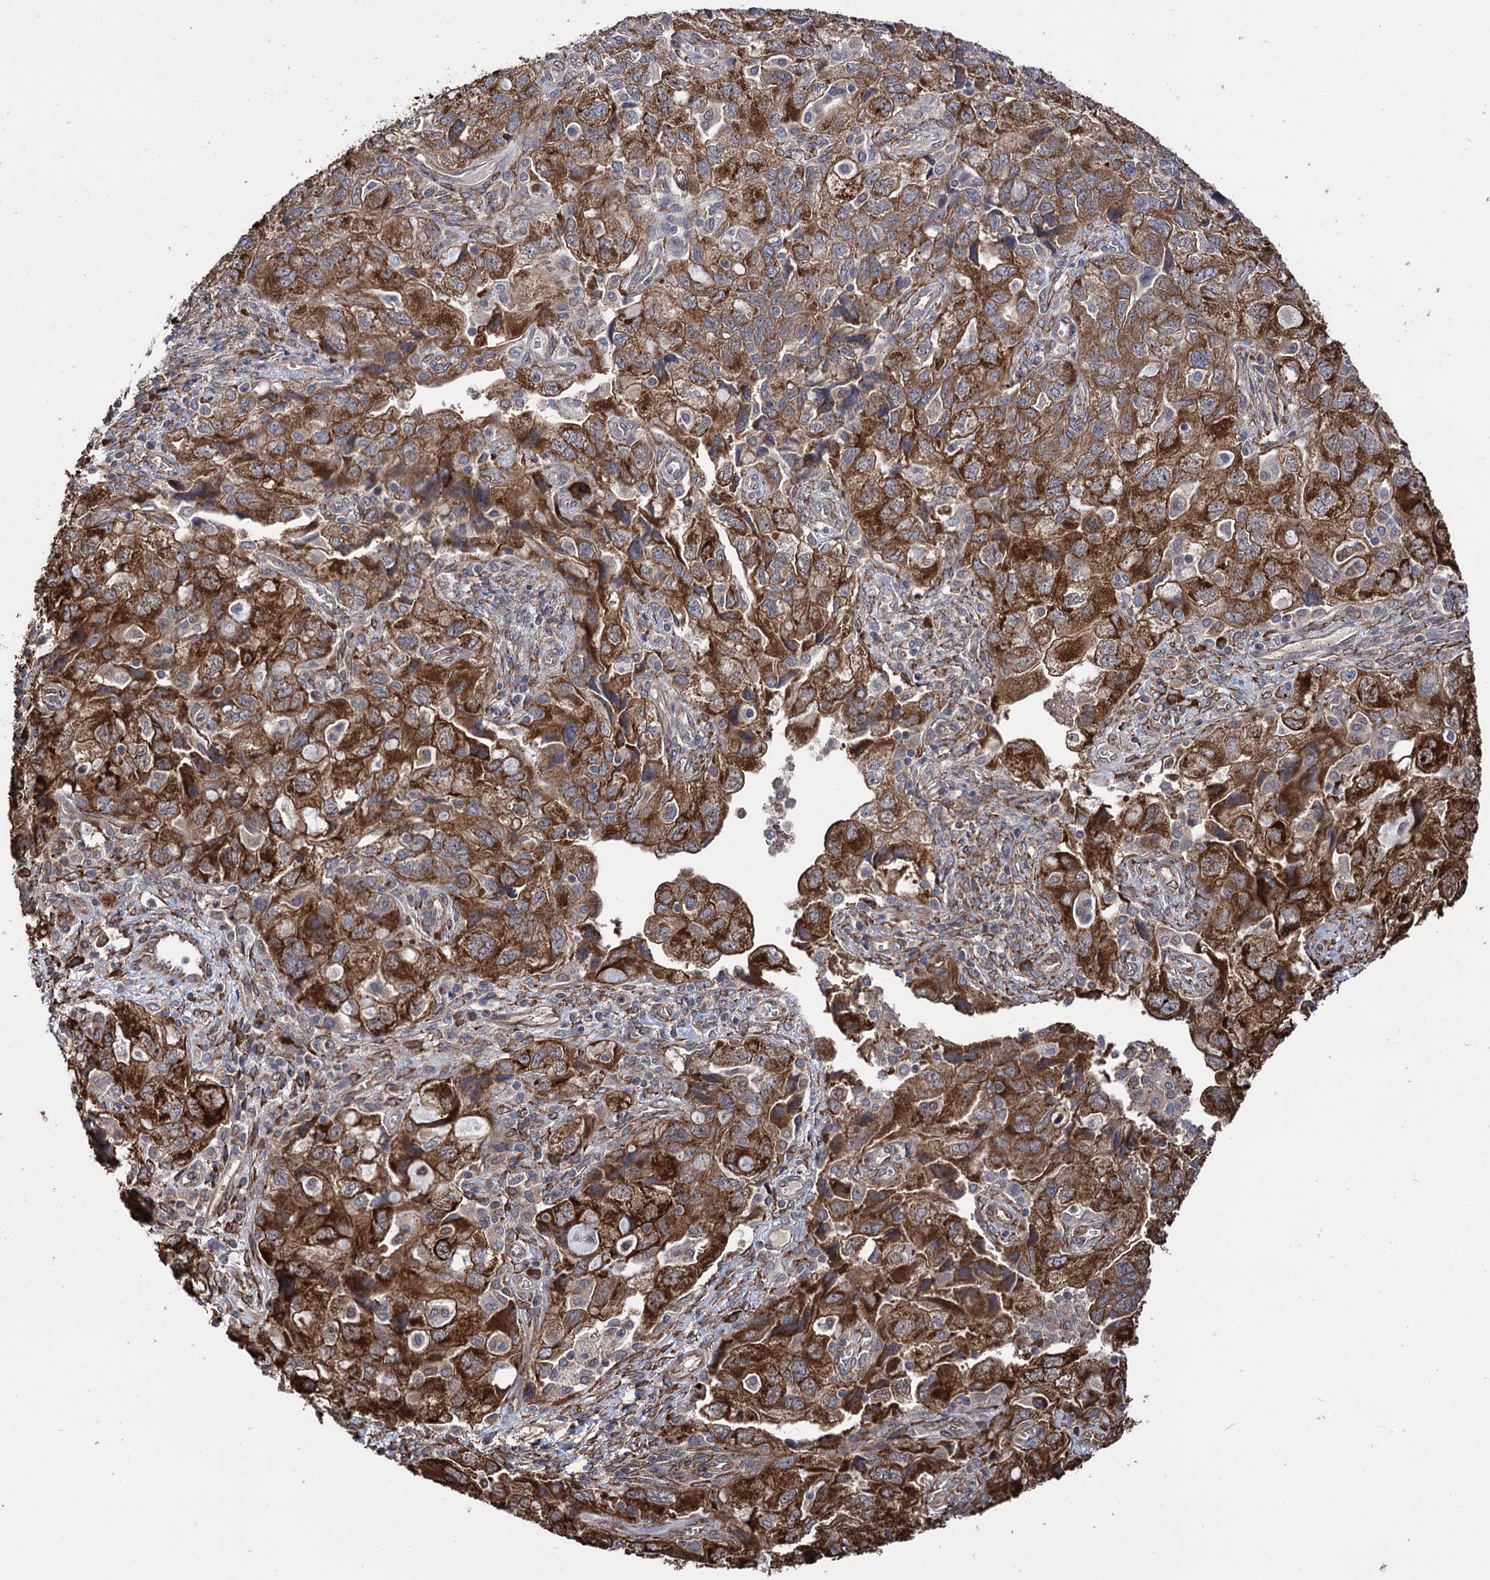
{"staining": {"intensity": "strong", "quantity": ">75%", "location": "cytoplasmic/membranous"}, "tissue": "ovarian cancer", "cell_type": "Tumor cells", "image_type": "cancer", "snomed": [{"axis": "morphology", "description": "Carcinoma, NOS"}, {"axis": "morphology", "description": "Cystadenocarcinoma, serous, NOS"}, {"axis": "topography", "description": "Ovary"}], "caption": "IHC staining of ovarian cancer (serous cystadenocarcinoma), which reveals high levels of strong cytoplasmic/membranous expression in approximately >75% of tumor cells indicating strong cytoplasmic/membranous protein staining. The staining was performed using DAB (brown) for protein detection and nuclei were counterstained in hematoxylin (blue).", "gene": "CDAN1", "patient": {"sex": "female", "age": 69}}